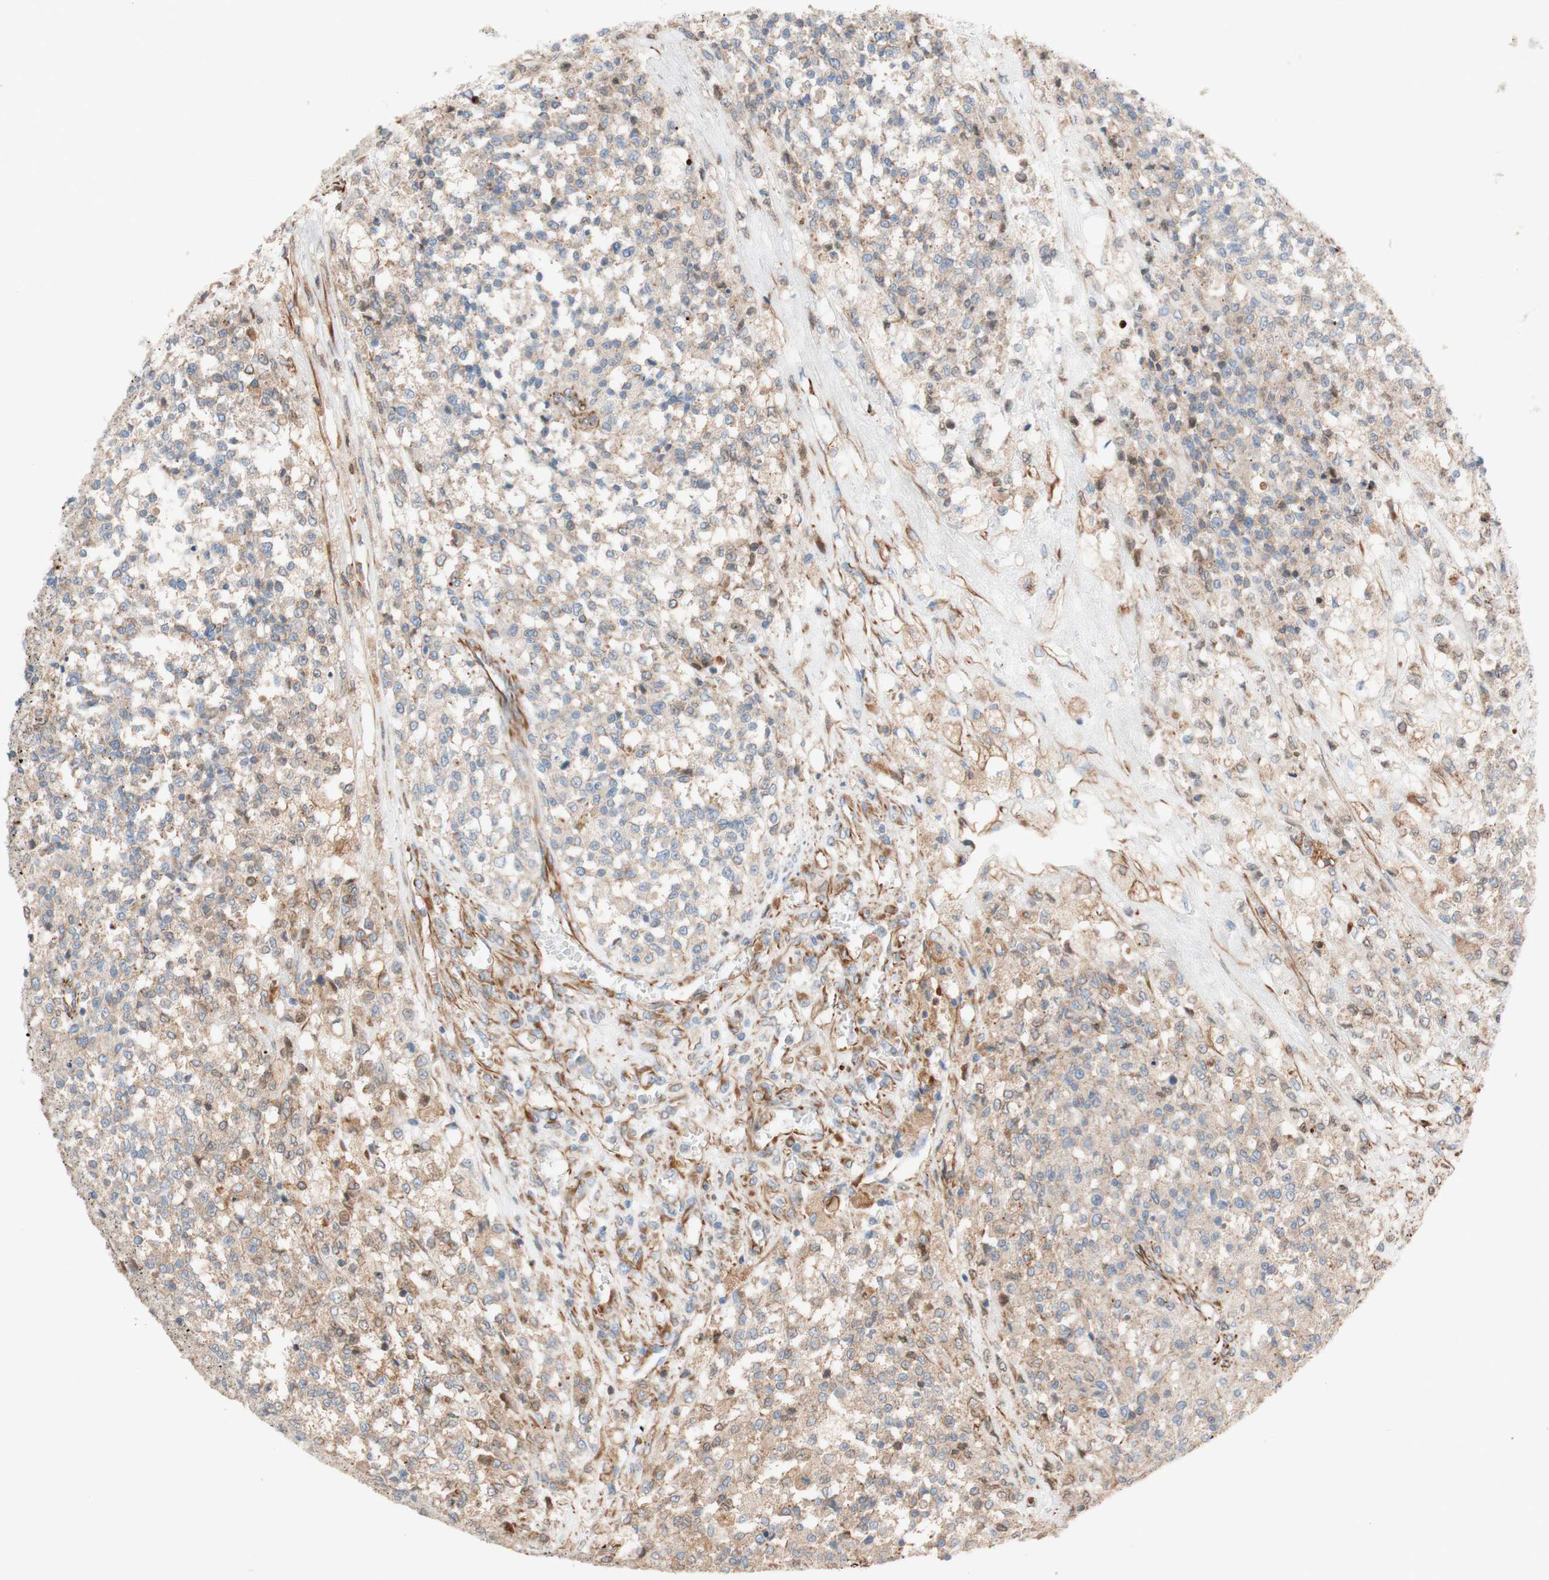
{"staining": {"intensity": "weak", "quantity": ">75%", "location": "cytoplasmic/membranous"}, "tissue": "testis cancer", "cell_type": "Tumor cells", "image_type": "cancer", "snomed": [{"axis": "morphology", "description": "Seminoma, NOS"}, {"axis": "topography", "description": "Testis"}], "caption": "Approximately >75% of tumor cells in human seminoma (testis) demonstrate weak cytoplasmic/membranous protein staining as visualized by brown immunohistochemical staining.", "gene": "C1orf43", "patient": {"sex": "male", "age": 59}}